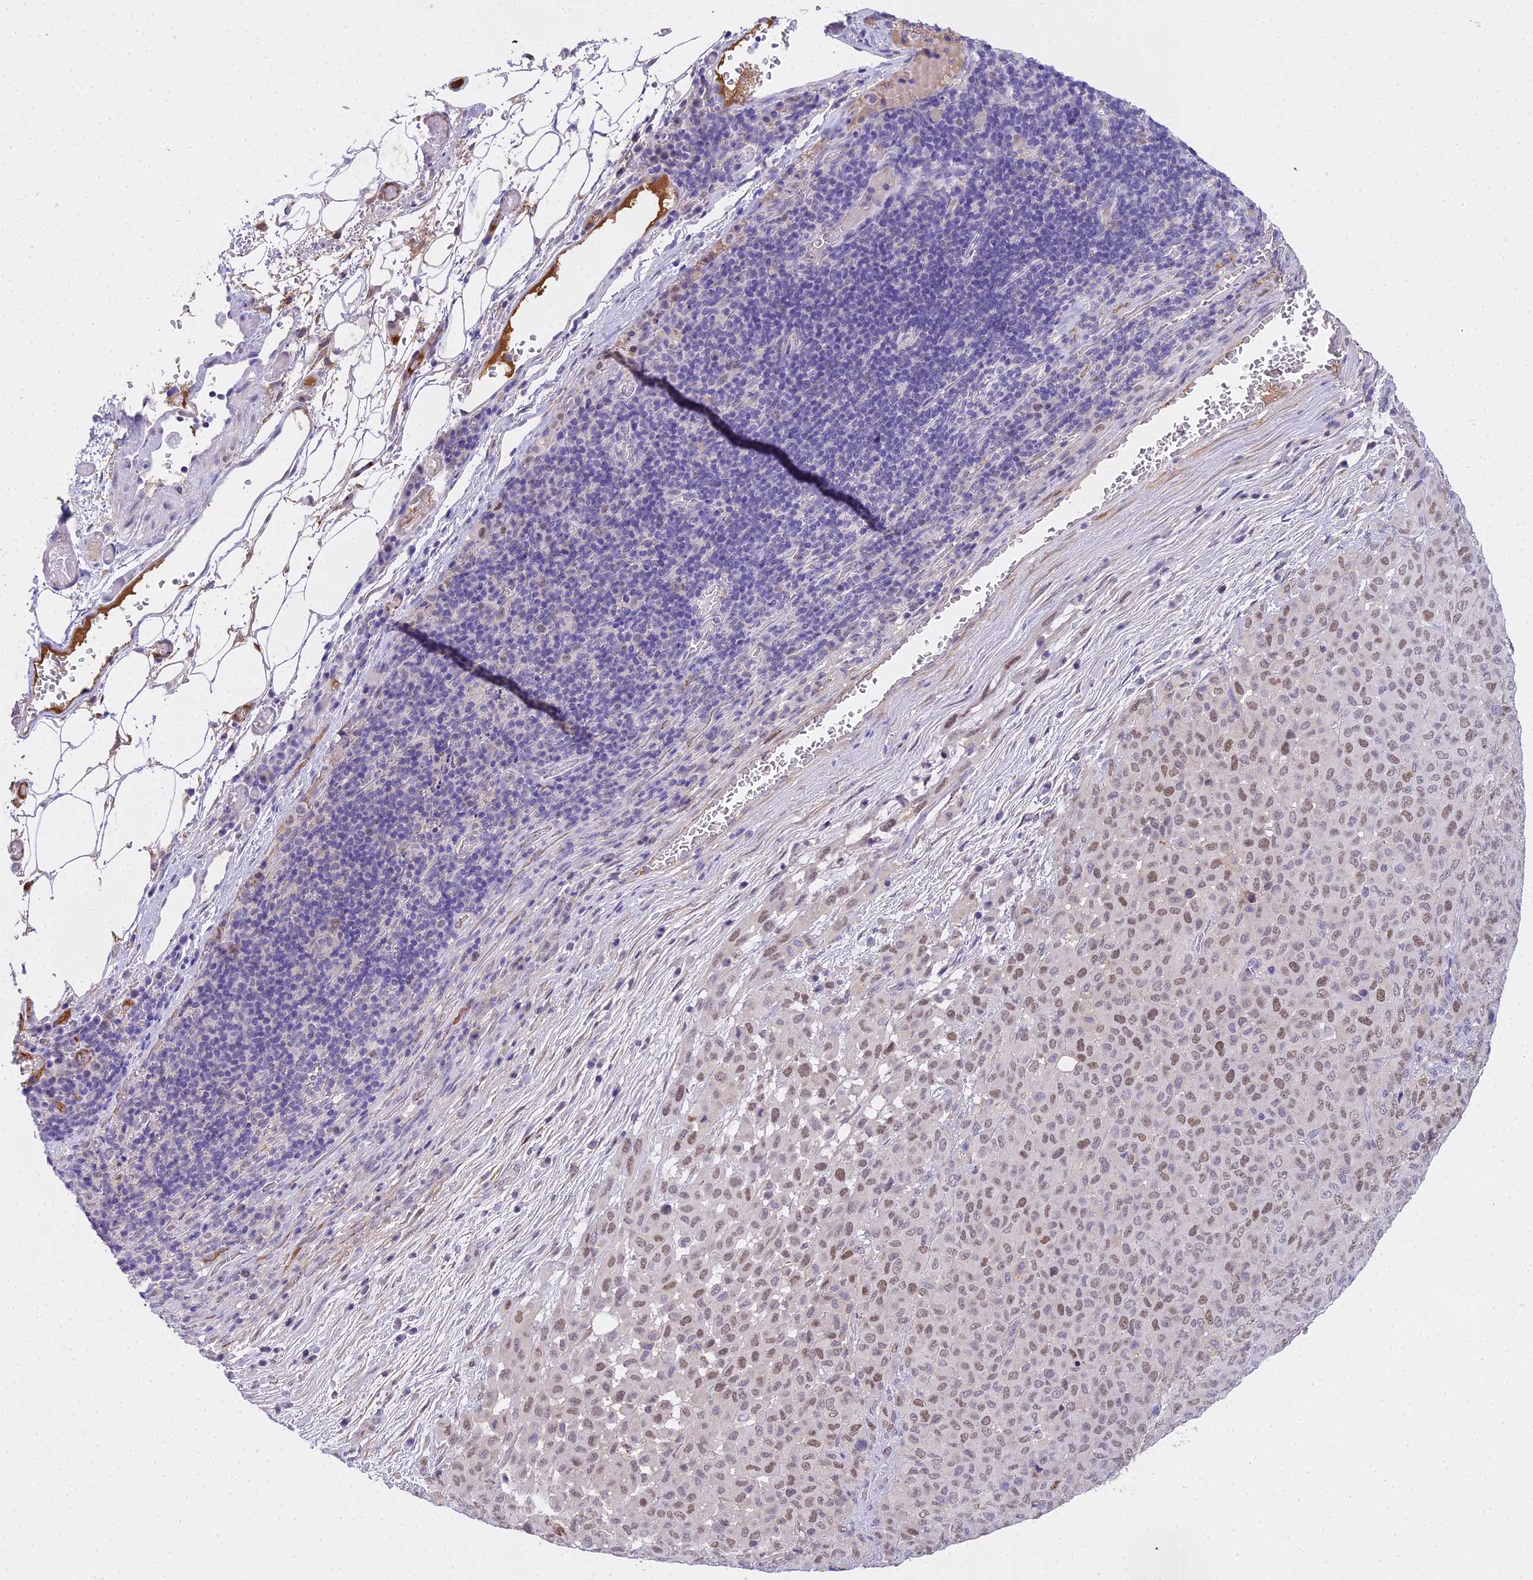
{"staining": {"intensity": "moderate", "quantity": ">75%", "location": "nuclear"}, "tissue": "melanoma", "cell_type": "Tumor cells", "image_type": "cancer", "snomed": [{"axis": "morphology", "description": "Malignant melanoma, Metastatic site"}, {"axis": "topography", "description": "Skin"}], "caption": "The photomicrograph demonstrates immunohistochemical staining of melanoma. There is moderate nuclear staining is appreciated in approximately >75% of tumor cells. The staining was performed using DAB, with brown indicating positive protein expression. Nuclei are stained blue with hematoxylin.", "gene": "MAT2A", "patient": {"sex": "female", "age": 81}}